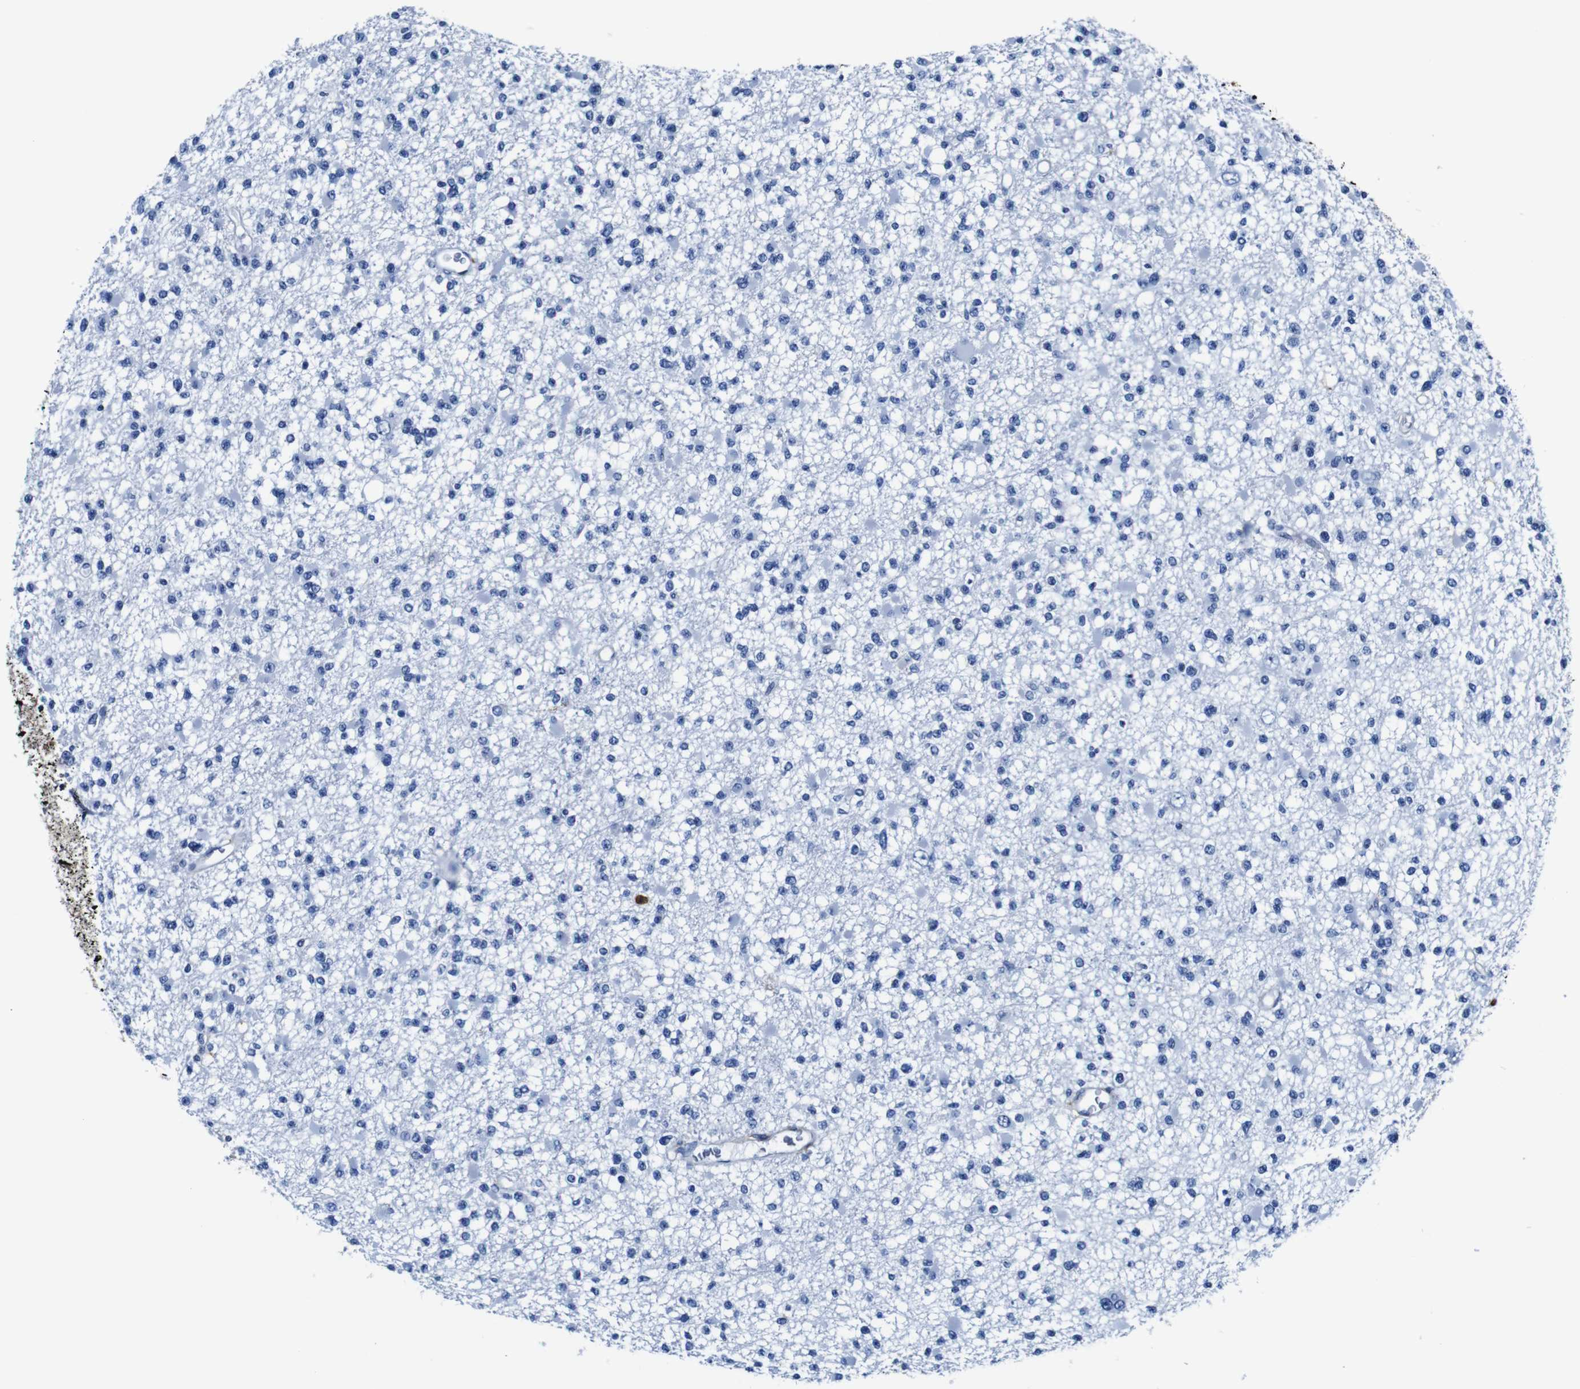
{"staining": {"intensity": "negative", "quantity": "none", "location": "none"}, "tissue": "glioma", "cell_type": "Tumor cells", "image_type": "cancer", "snomed": [{"axis": "morphology", "description": "Glioma, malignant, Low grade"}, {"axis": "topography", "description": "Brain"}], "caption": "A high-resolution histopathology image shows immunohistochemistry staining of glioma, which shows no significant expression in tumor cells. Nuclei are stained in blue.", "gene": "ANXA1", "patient": {"sex": "female", "age": 22}}